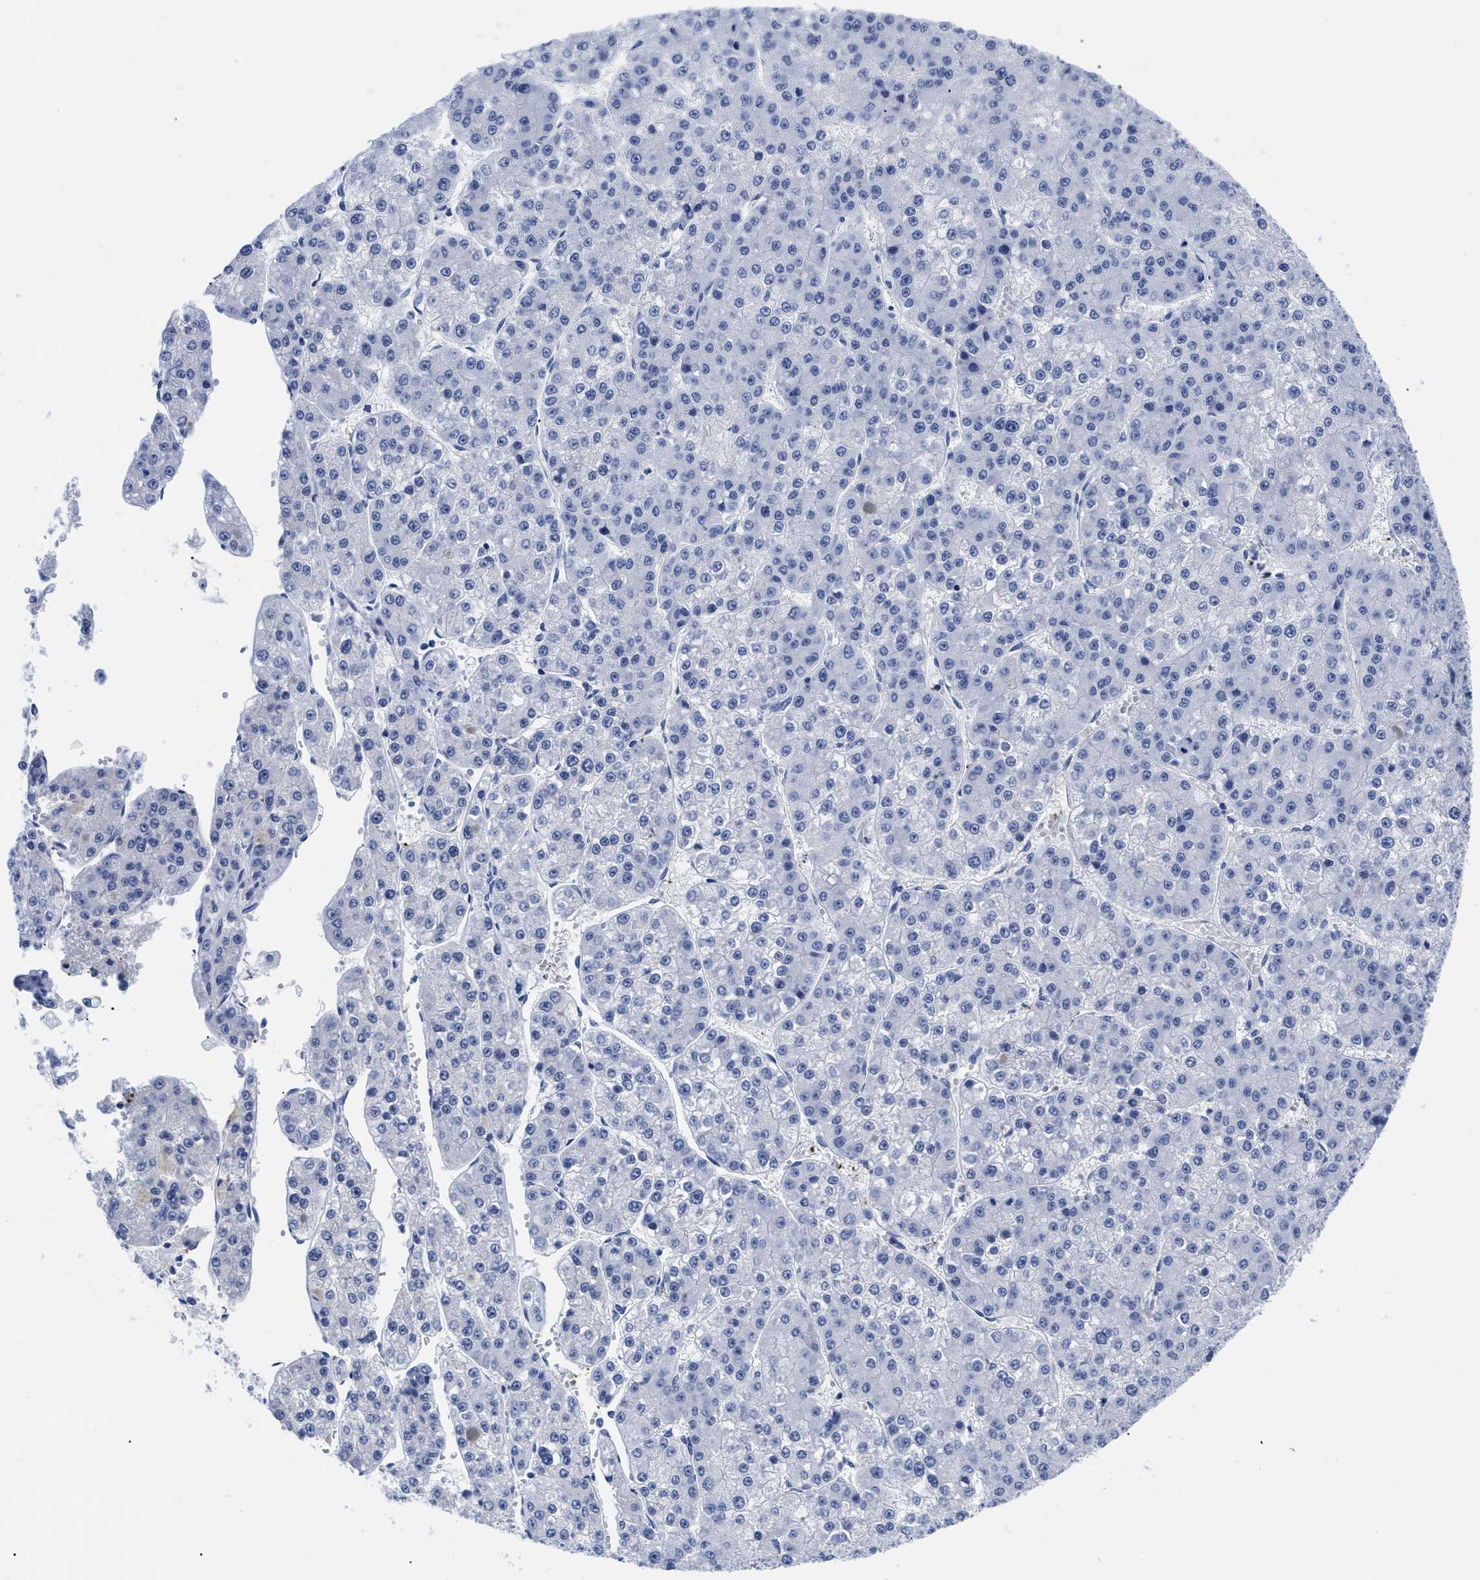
{"staining": {"intensity": "negative", "quantity": "none", "location": "none"}, "tissue": "liver cancer", "cell_type": "Tumor cells", "image_type": "cancer", "snomed": [{"axis": "morphology", "description": "Carcinoma, Hepatocellular, NOS"}, {"axis": "topography", "description": "Liver"}], "caption": "The photomicrograph exhibits no significant expression in tumor cells of hepatocellular carcinoma (liver). Nuclei are stained in blue.", "gene": "TREML1", "patient": {"sex": "female", "age": 73}}